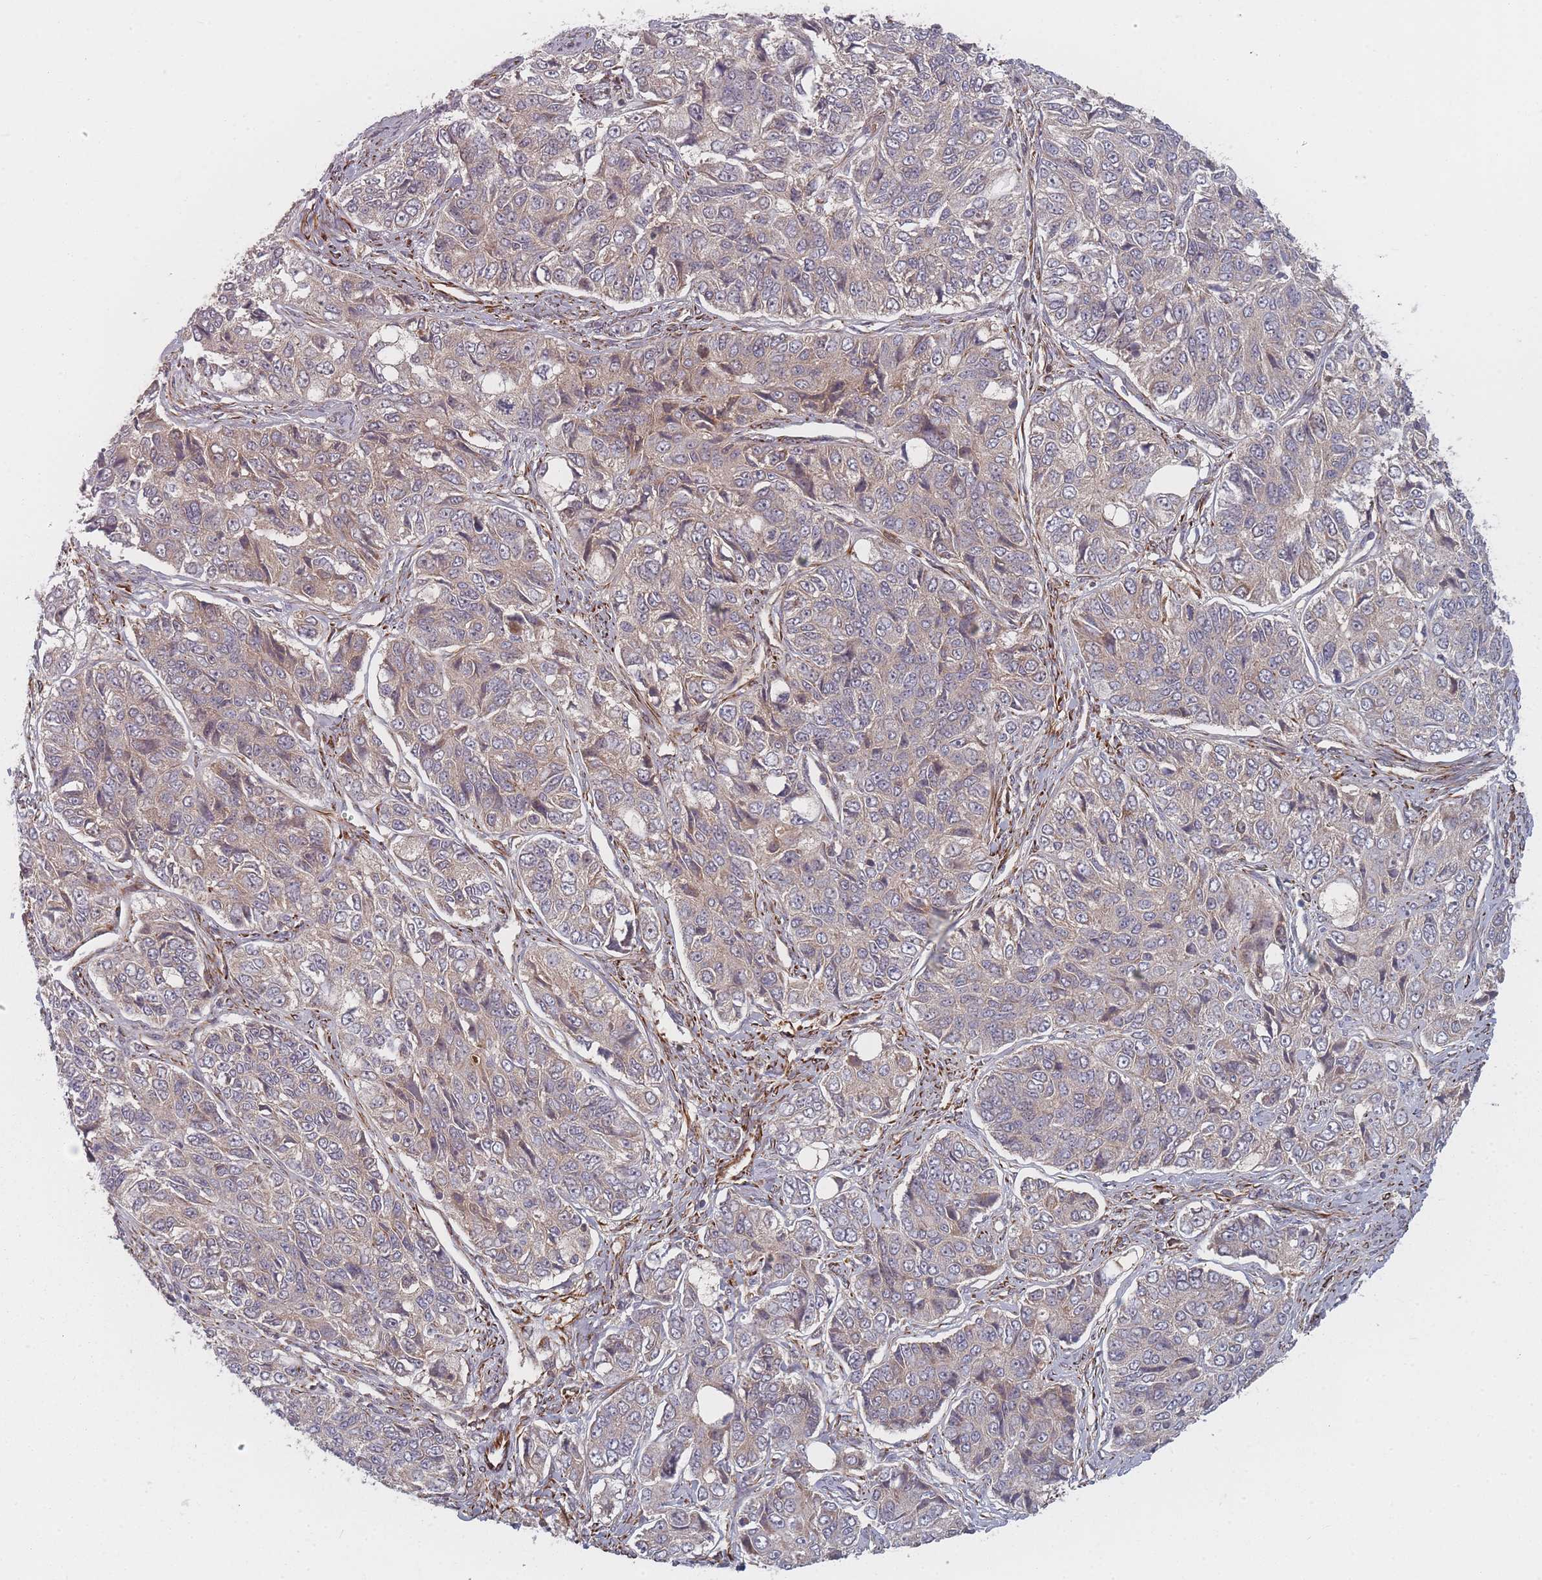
{"staining": {"intensity": "weak", "quantity": "<25%", "location": "cytoplasmic/membranous"}, "tissue": "ovarian cancer", "cell_type": "Tumor cells", "image_type": "cancer", "snomed": [{"axis": "morphology", "description": "Carcinoma, endometroid"}, {"axis": "topography", "description": "Ovary"}], "caption": "This photomicrograph is of ovarian cancer (endometroid carcinoma) stained with immunohistochemistry (IHC) to label a protein in brown with the nuclei are counter-stained blue. There is no positivity in tumor cells.", "gene": "EEF1AKMT2", "patient": {"sex": "female", "age": 51}}